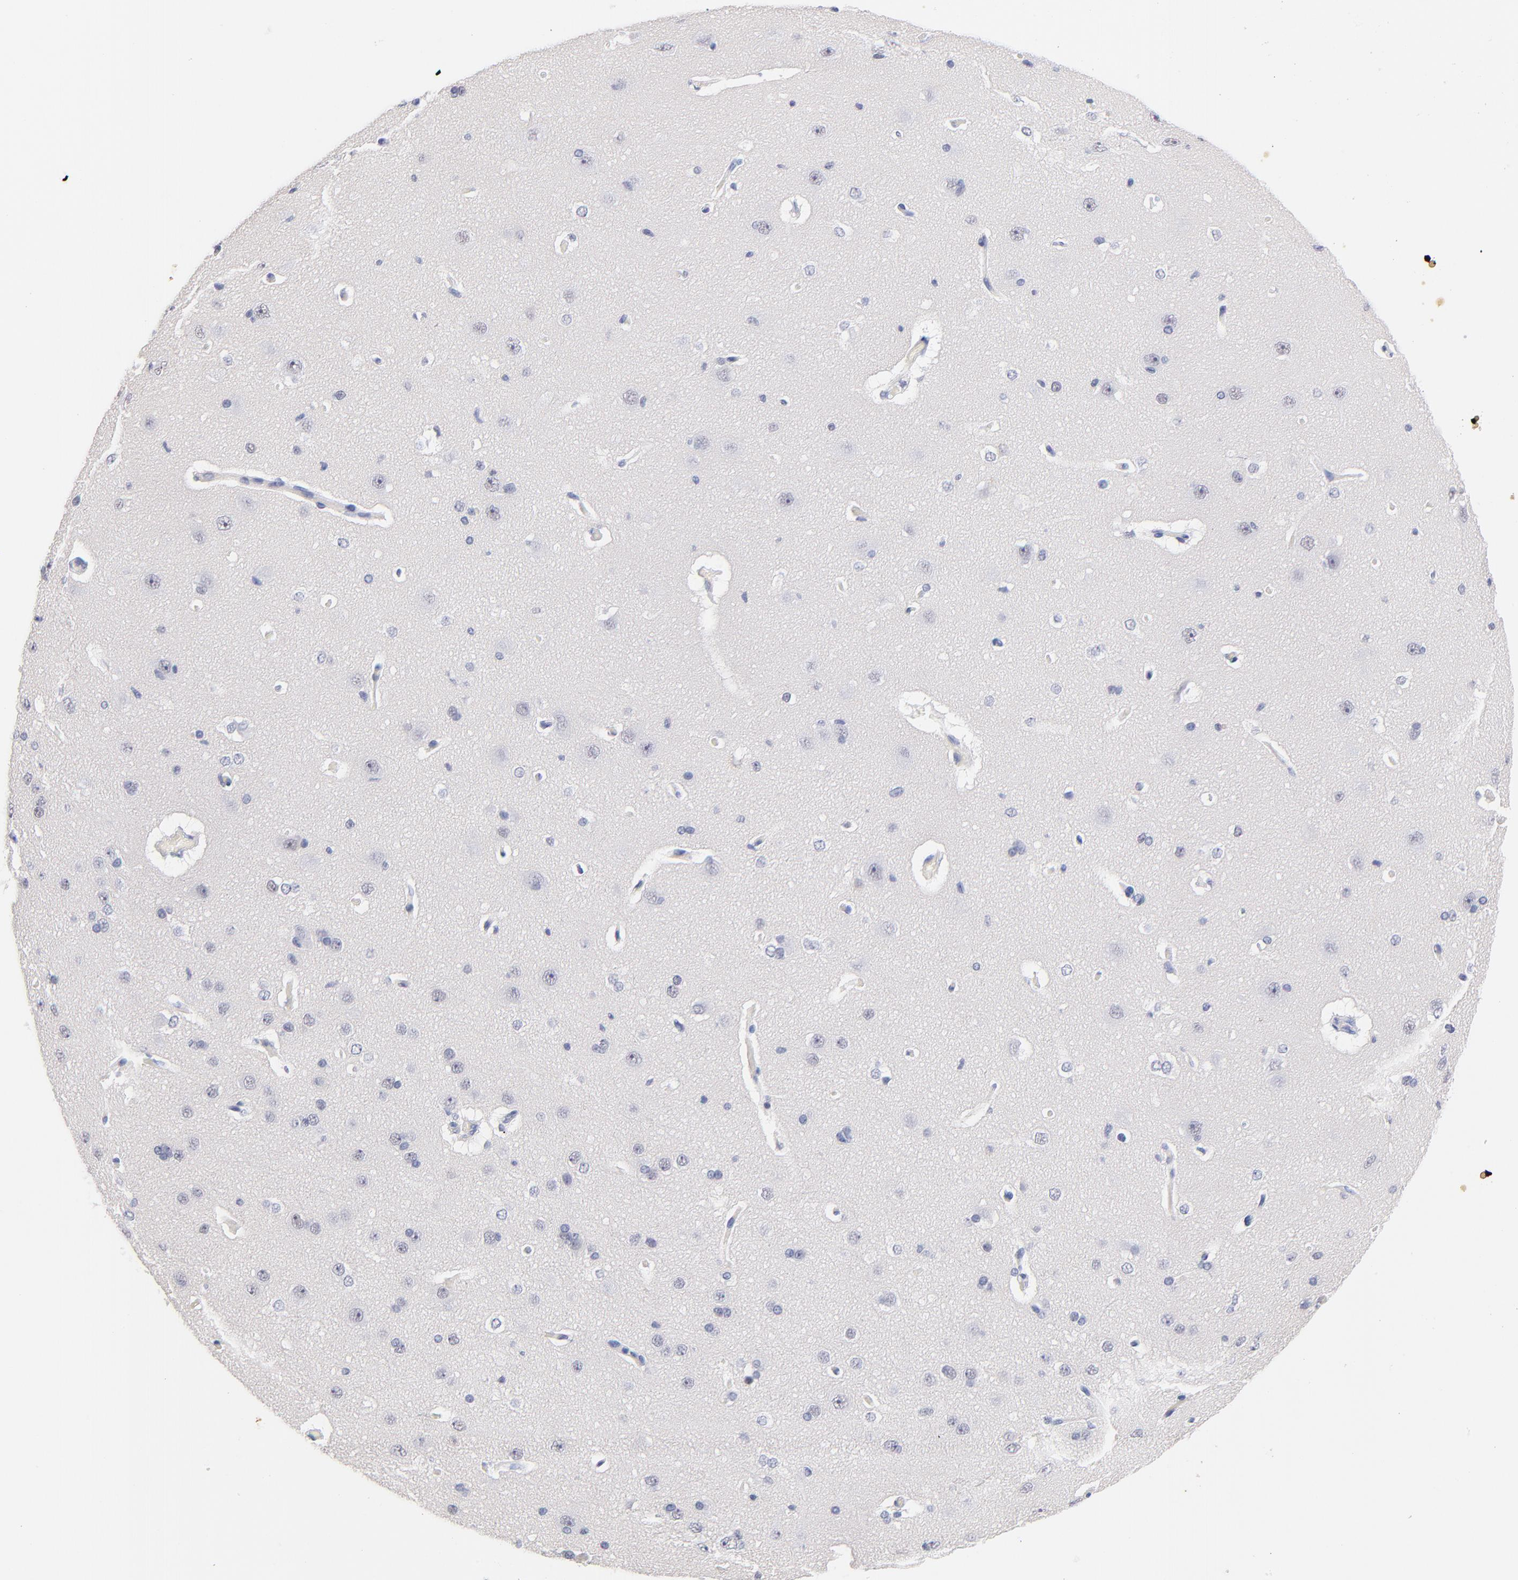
{"staining": {"intensity": "negative", "quantity": "none", "location": "none"}, "tissue": "cerebral cortex", "cell_type": "Endothelial cells", "image_type": "normal", "snomed": [{"axis": "morphology", "description": "Normal tissue, NOS"}, {"axis": "topography", "description": "Cerebral cortex"}], "caption": "The IHC image has no significant expression in endothelial cells of cerebral cortex.", "gene": "ZNF74", "patient": {"sex": "female", "age": 45}}